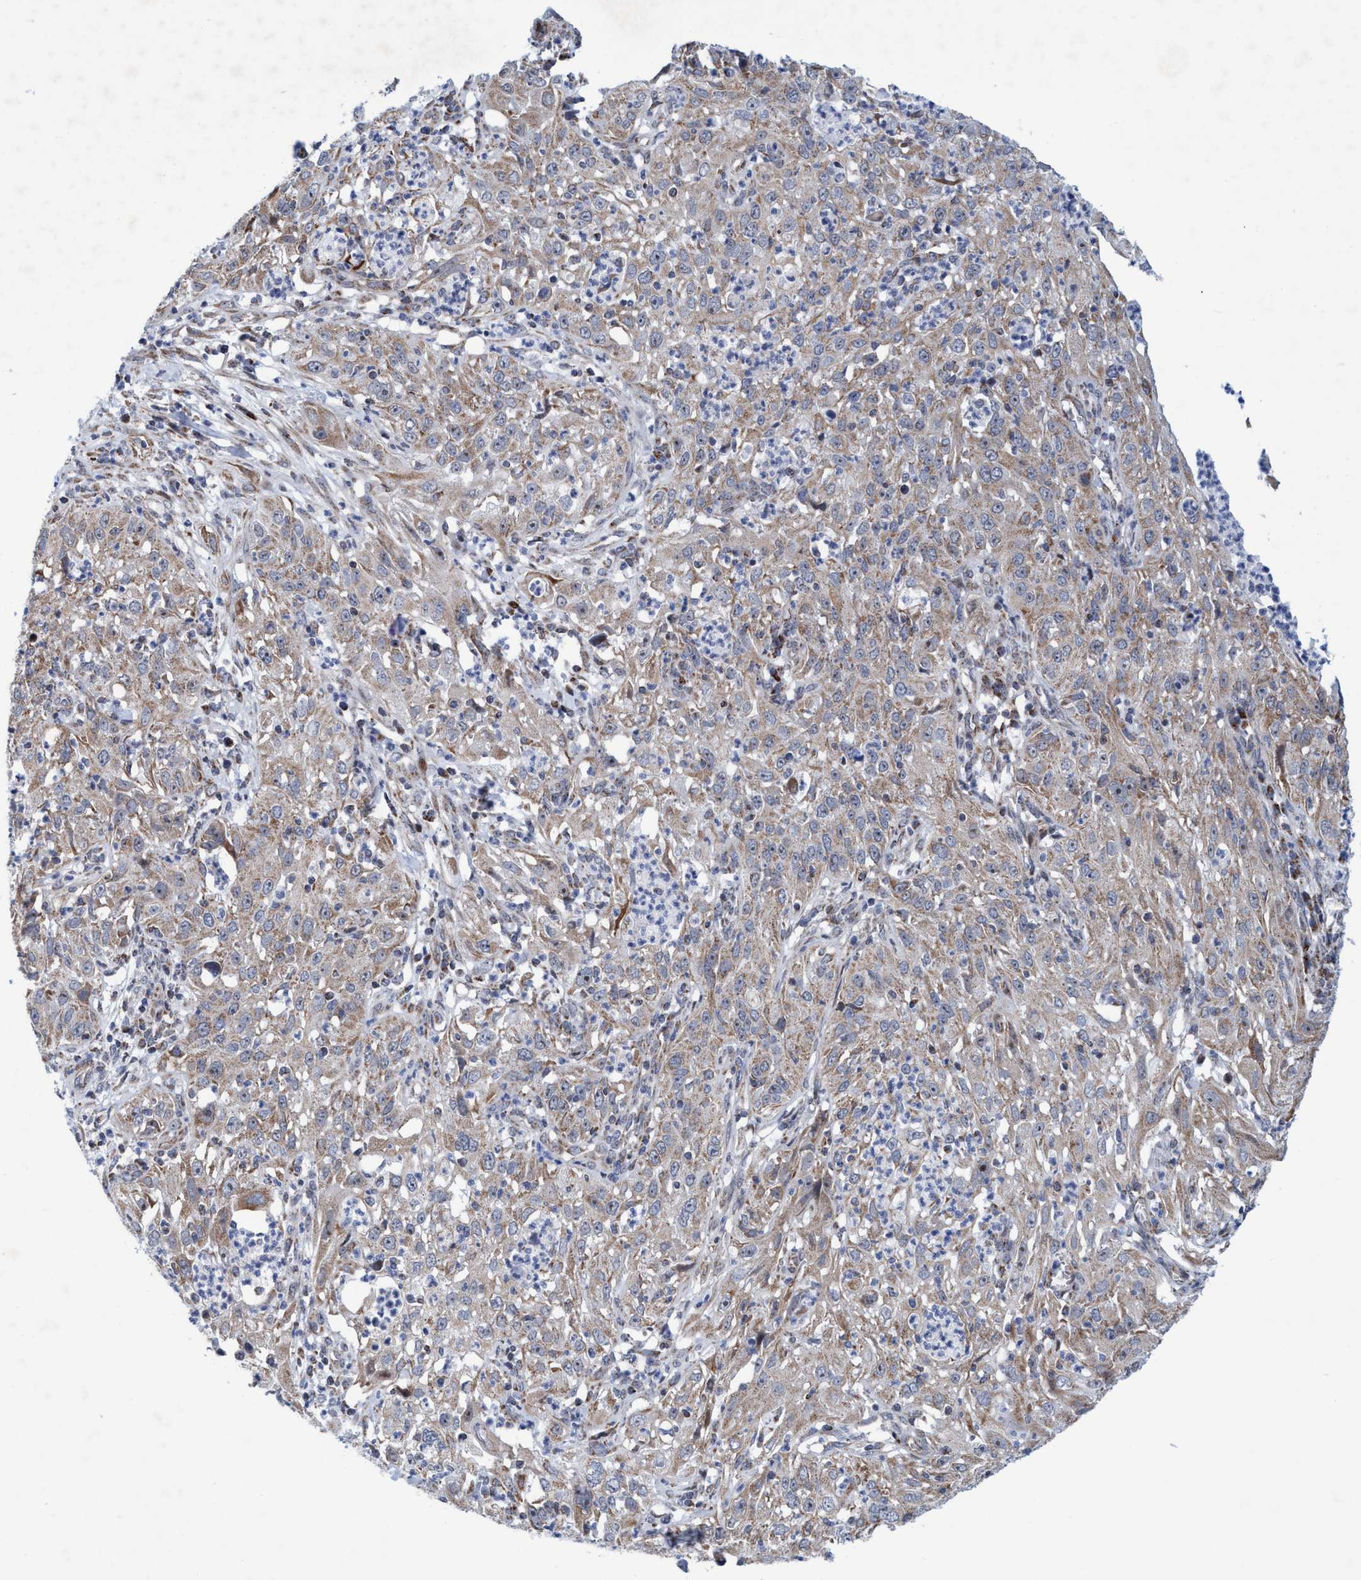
{"staining": {"intensity": "weak", "quantity": ">75%", "location": "cytoplasmic/membranous"}, "tissue": "cervical cancer", "cell_type": "Tumor cells", "image_type": "cancer", "snomed": [{"axis": "morphology", "description": "Squamous cell carcinoma, NOS"}, {"axis": "topography", "description": "Cervix"}], "caption": "Immunohistochemistry (IHC) of human squamous cell carcinoma (cervical) reveals low levels of weak cytoplasmic/membranous staining in about >75% of tumor cells.", "gene": "POLR1F", "patient": {"sex": "female", "age": 32}}